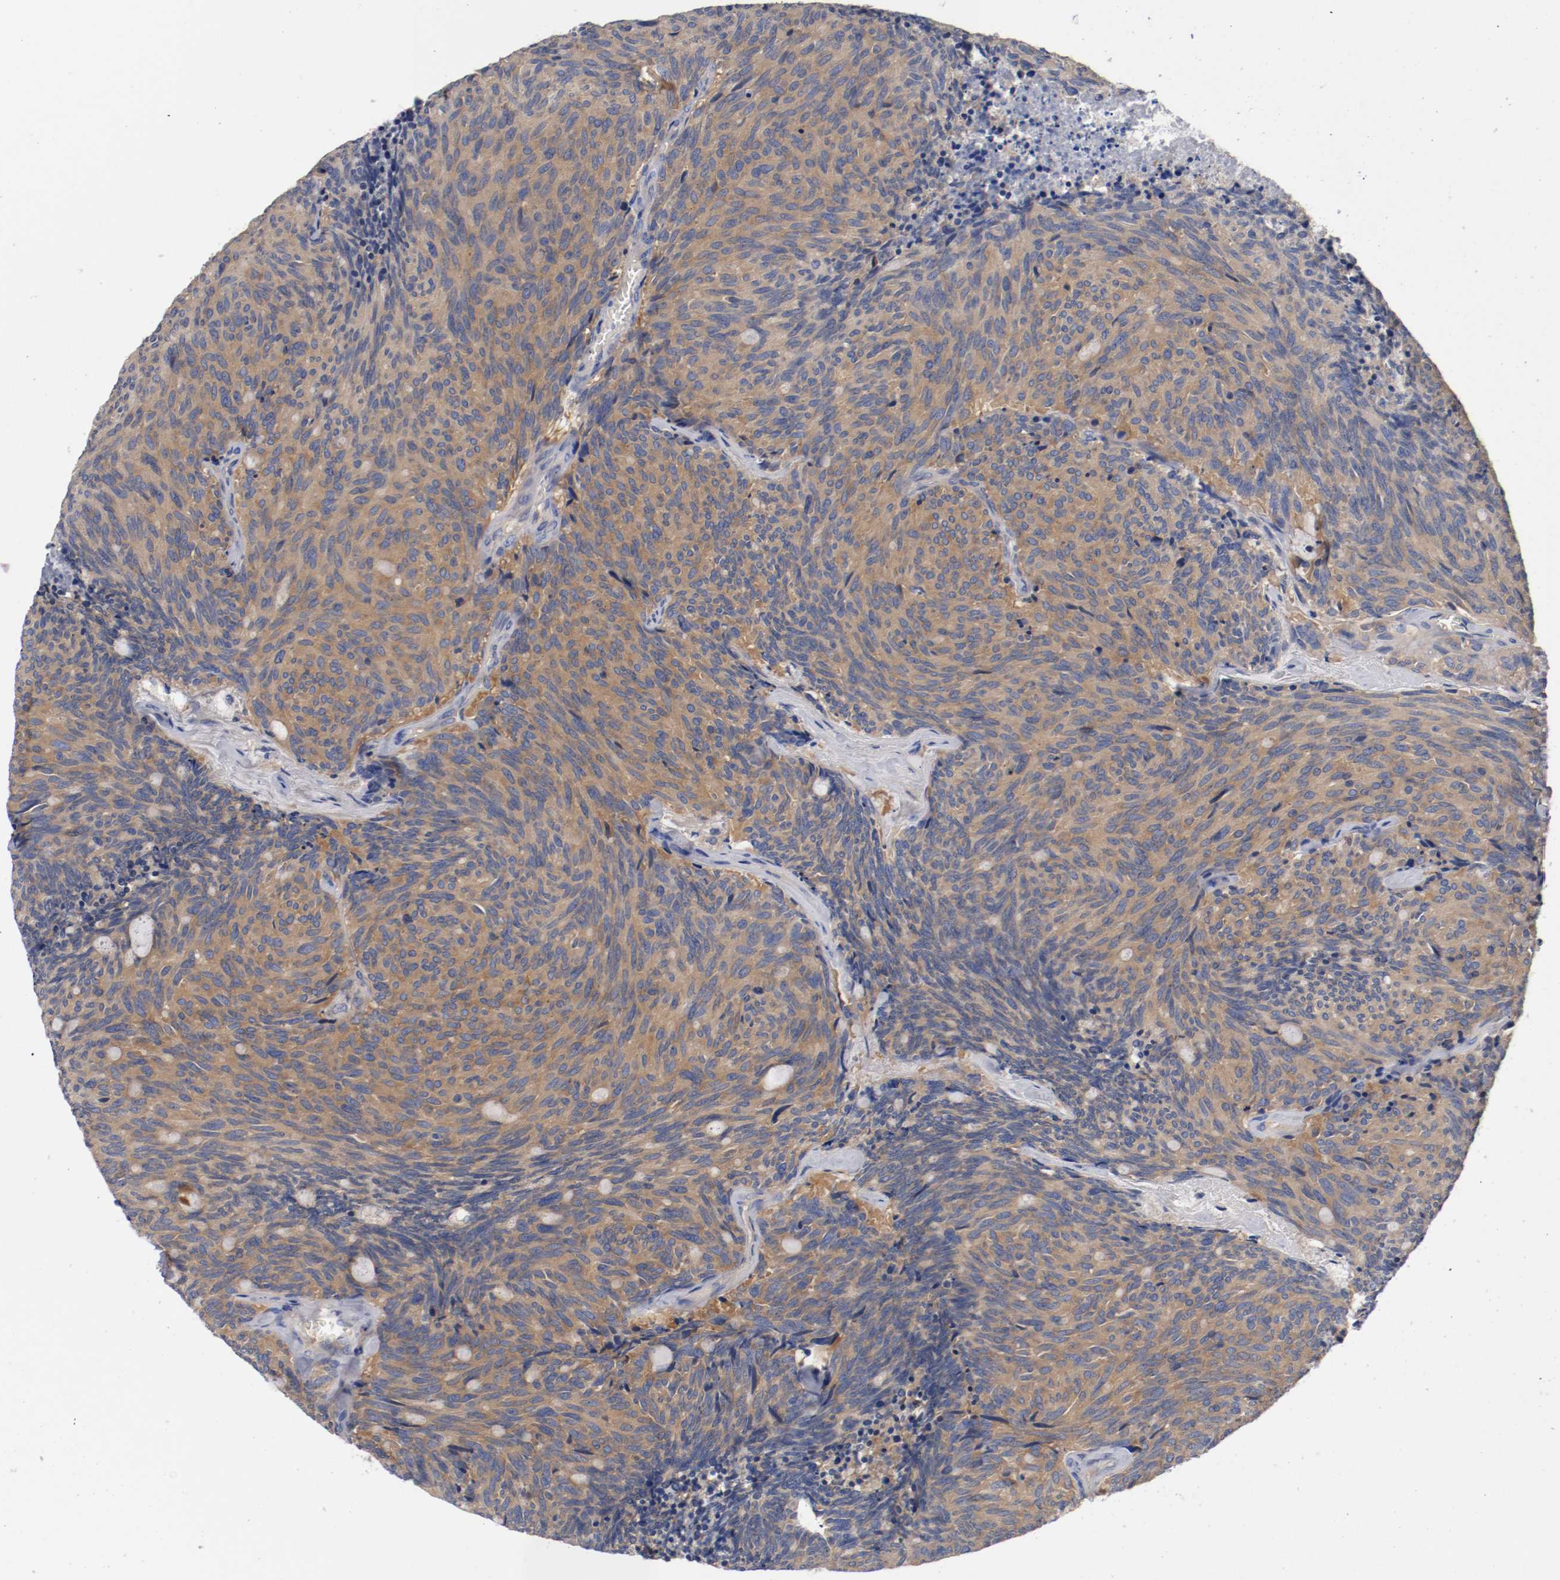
{"staining": {"intensity": "strong", "quantity": ">75%", "location": "cytoplasmic/membranous"}, "tissue": "carcinoid", "cell_type": "Tumor cells", "image_type": "cancer", "snomed": [{"axis": "morphology", "description": "Carcinoid, malignant, NOS"}, {"axis": "topography", "description": "Pancreas"}], "caption": "Brown immunohistochemical staining in human malignant carcinoid reveals strong cytoplasmic/membranous positivity in about >75% of tumor cells.", "gene": "HGS", "patient": {"sex": "female", "age": 54}}